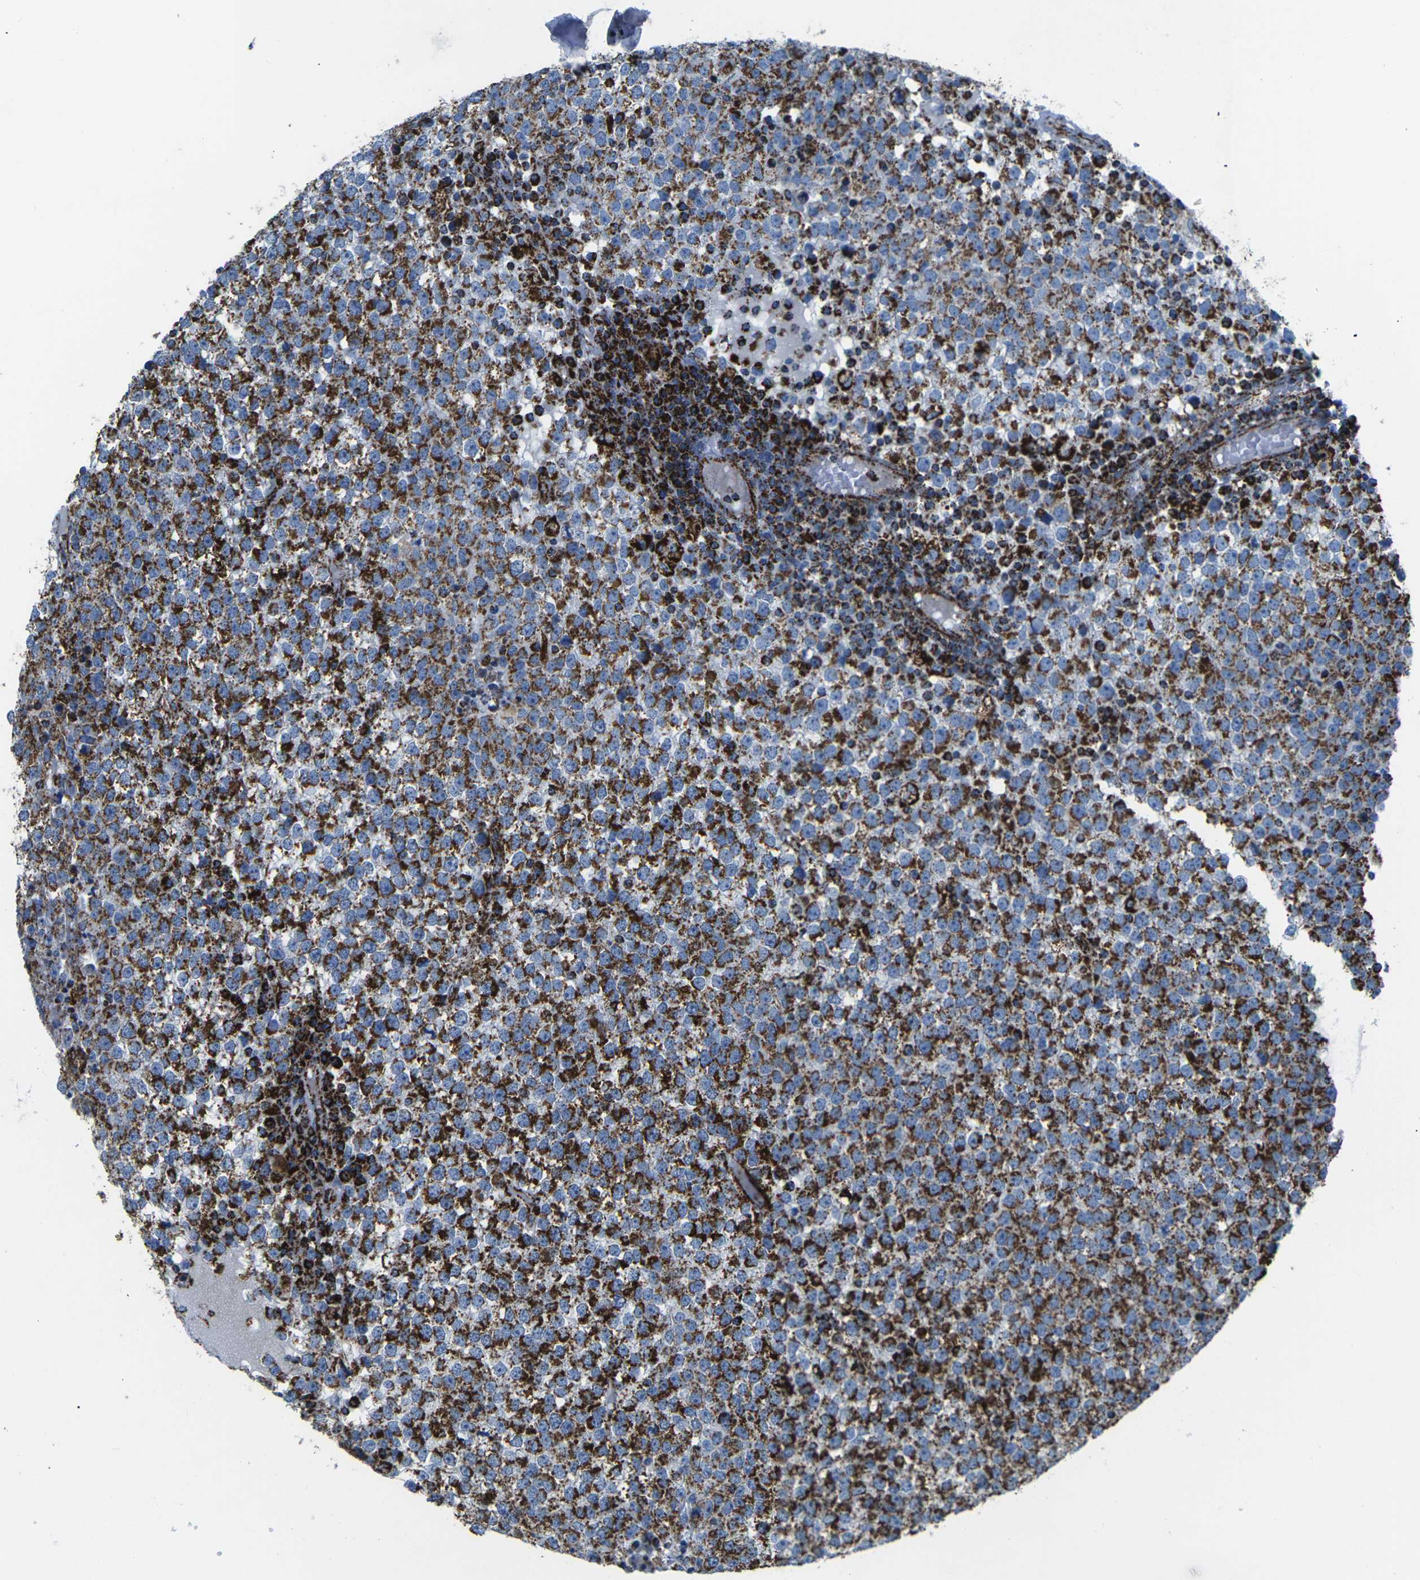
{"staining": {"intensity": "strong", "quantity": "25%-75%", "location": "cytoplasmic/membranous"}, "tissue": "testis cancer", "cell_type": "Tumor cells", "image_type": "cancer", "snomed": [{"axis": "morphology", "description": "Seminoma, NOS"}, {"axis": "topography", "description": "Testis"}], "caption": "Immunohistochemistry image of seminoma (testis) stained for a protein (brown), which exhibits high levels of strong cytoplasmic/membranous expression in about 25%-75% of tumor cells.", "gene": "MT-CO2", "patient": {"sex": "male", "age": 65}}